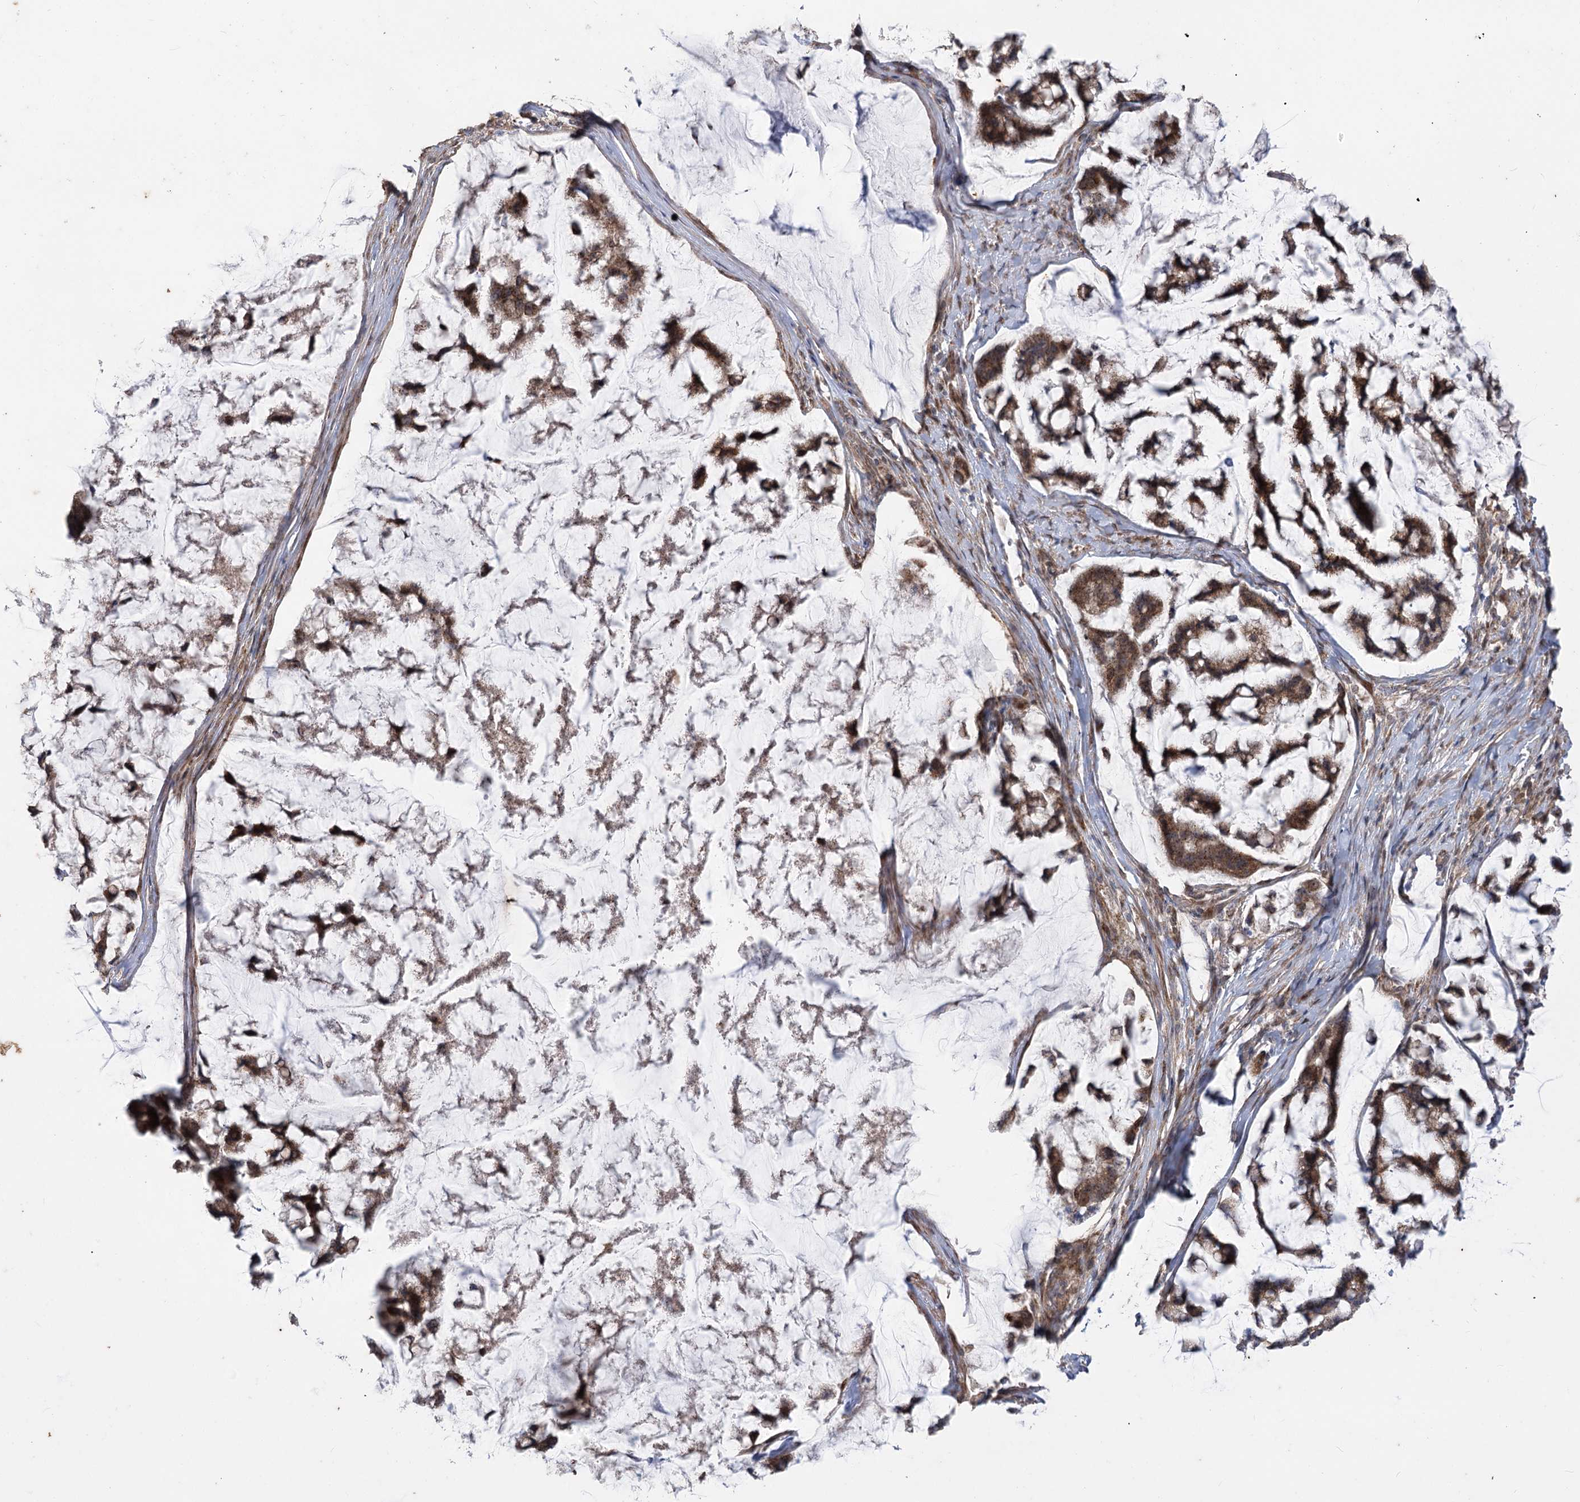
{"staining": {"intensity": "moderate", "quantity": ">75%", "location": "cytoplasmic/membranous"}, "tissue": "stomach cancer", "cell_type": "Tumor cells", "image_type": "cancer", "snomed": [{"axis": "morphology", "description": "Adenocarcinoma, NOS"}, {"axis": "topography", "description": "Stomach, lower"}], "caption": "Human adenocarcinoma (stomach) stained with a protein marker demonstrates moderate staining in tumor cells.", "gene": "ZSCAN23", "patient": {"sex": "male", "age": 67}}